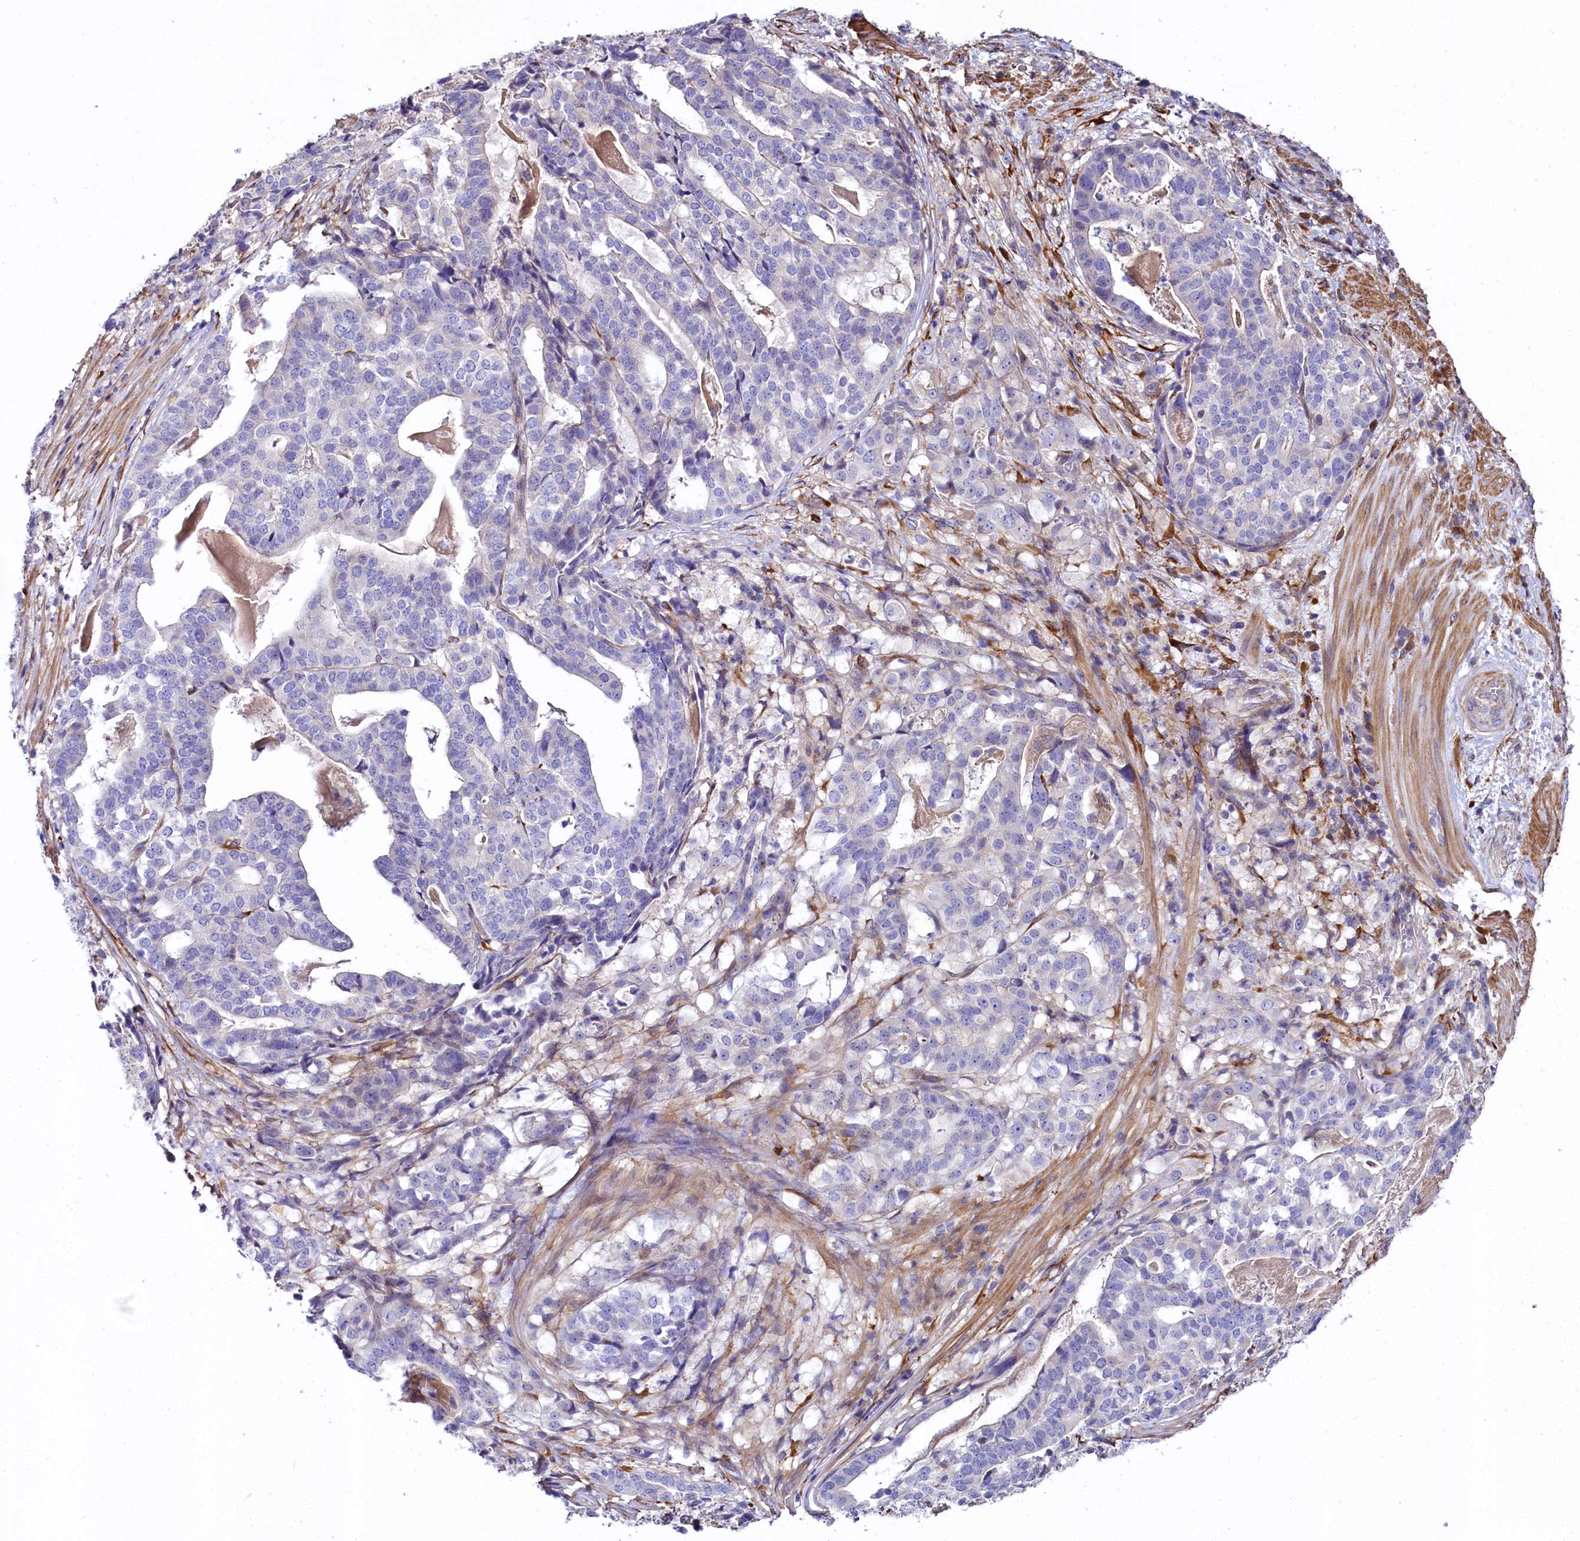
{"staining": {"intensity": "negative", "quantity": "none", "location": "none"}, "tissue": "stomach cancer", "cell_type": "Tumor cells", "image_type": "cancer", "snomed": [{"axis": "morphology", "description": "Adenocarcinoma, NOS"}, {"axis": "topography", "description": "Stomach"}], "caption": "Immunohistochemistry (IHC) micrograph of human adenocarcinoma (stomach) stained for a protein (brown), which shows no positivity in tumor cells.", "gene": "FCHSD2", "patient": {"sex": "male", "age": 48}}